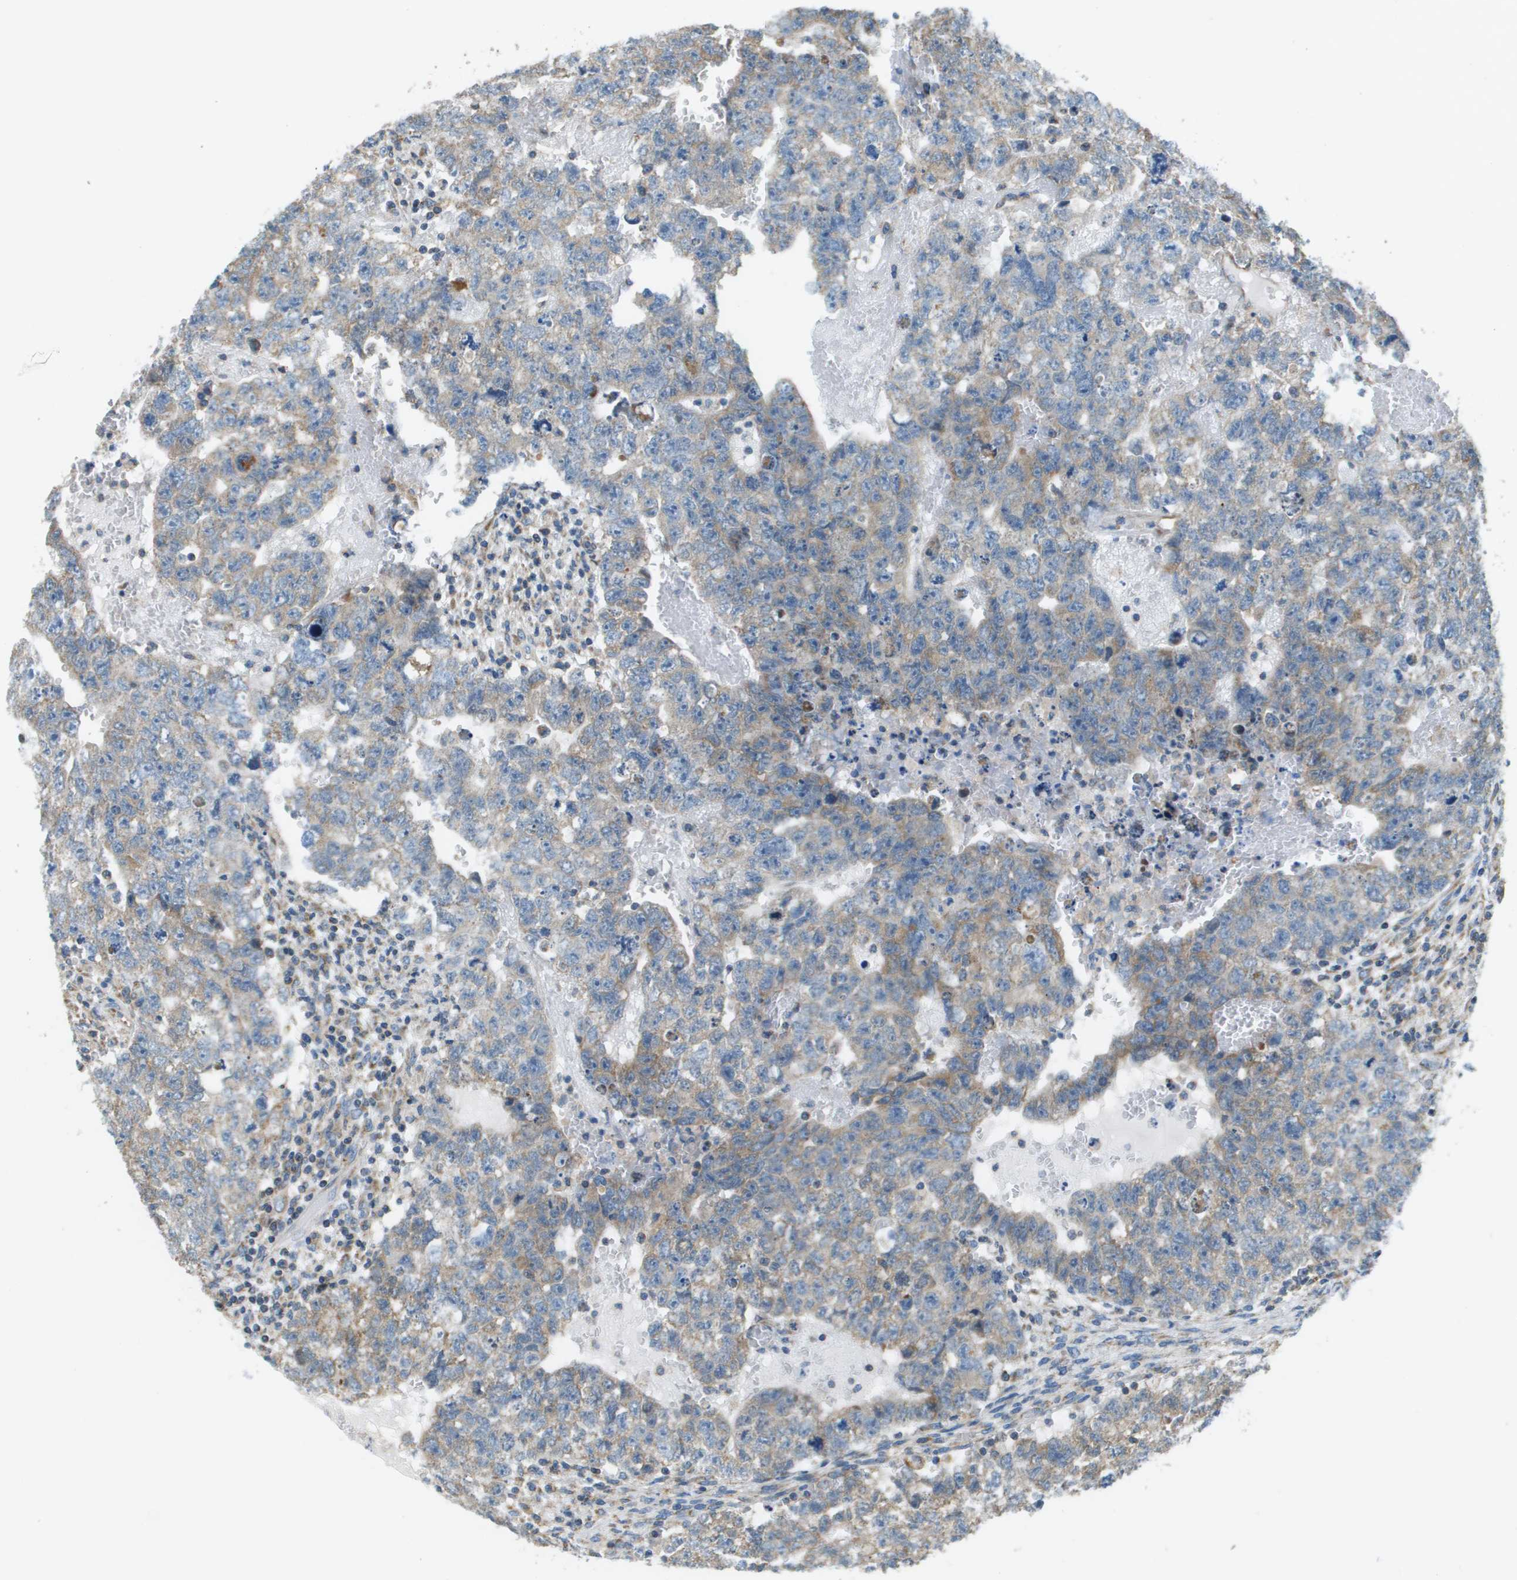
{"staining": {"intensity": "moderate", "quantity": "25%-75%", "location": "cytoplasmic/membranous"}, "tissue": "testis cancer", "cell_type": "Tumor cells", "image_type": "cancer", "snomed": [{"axis": "morphology", "description": "Seminoma, NOS"}, {"axis": "morphology", "description": "Carcinoma, Embryonal, NOS"}, {"axis": "topography", "description": "Testis"}], "caption": "There is medium levels of moderate cytoplasmic/membranous staining in tumor cells of testis cancer (seminoma), as demonstrated by immunohistochemical staining (brown color).", "gene": "TAOK3", "patient": {"sex": "male", "age": 38}}